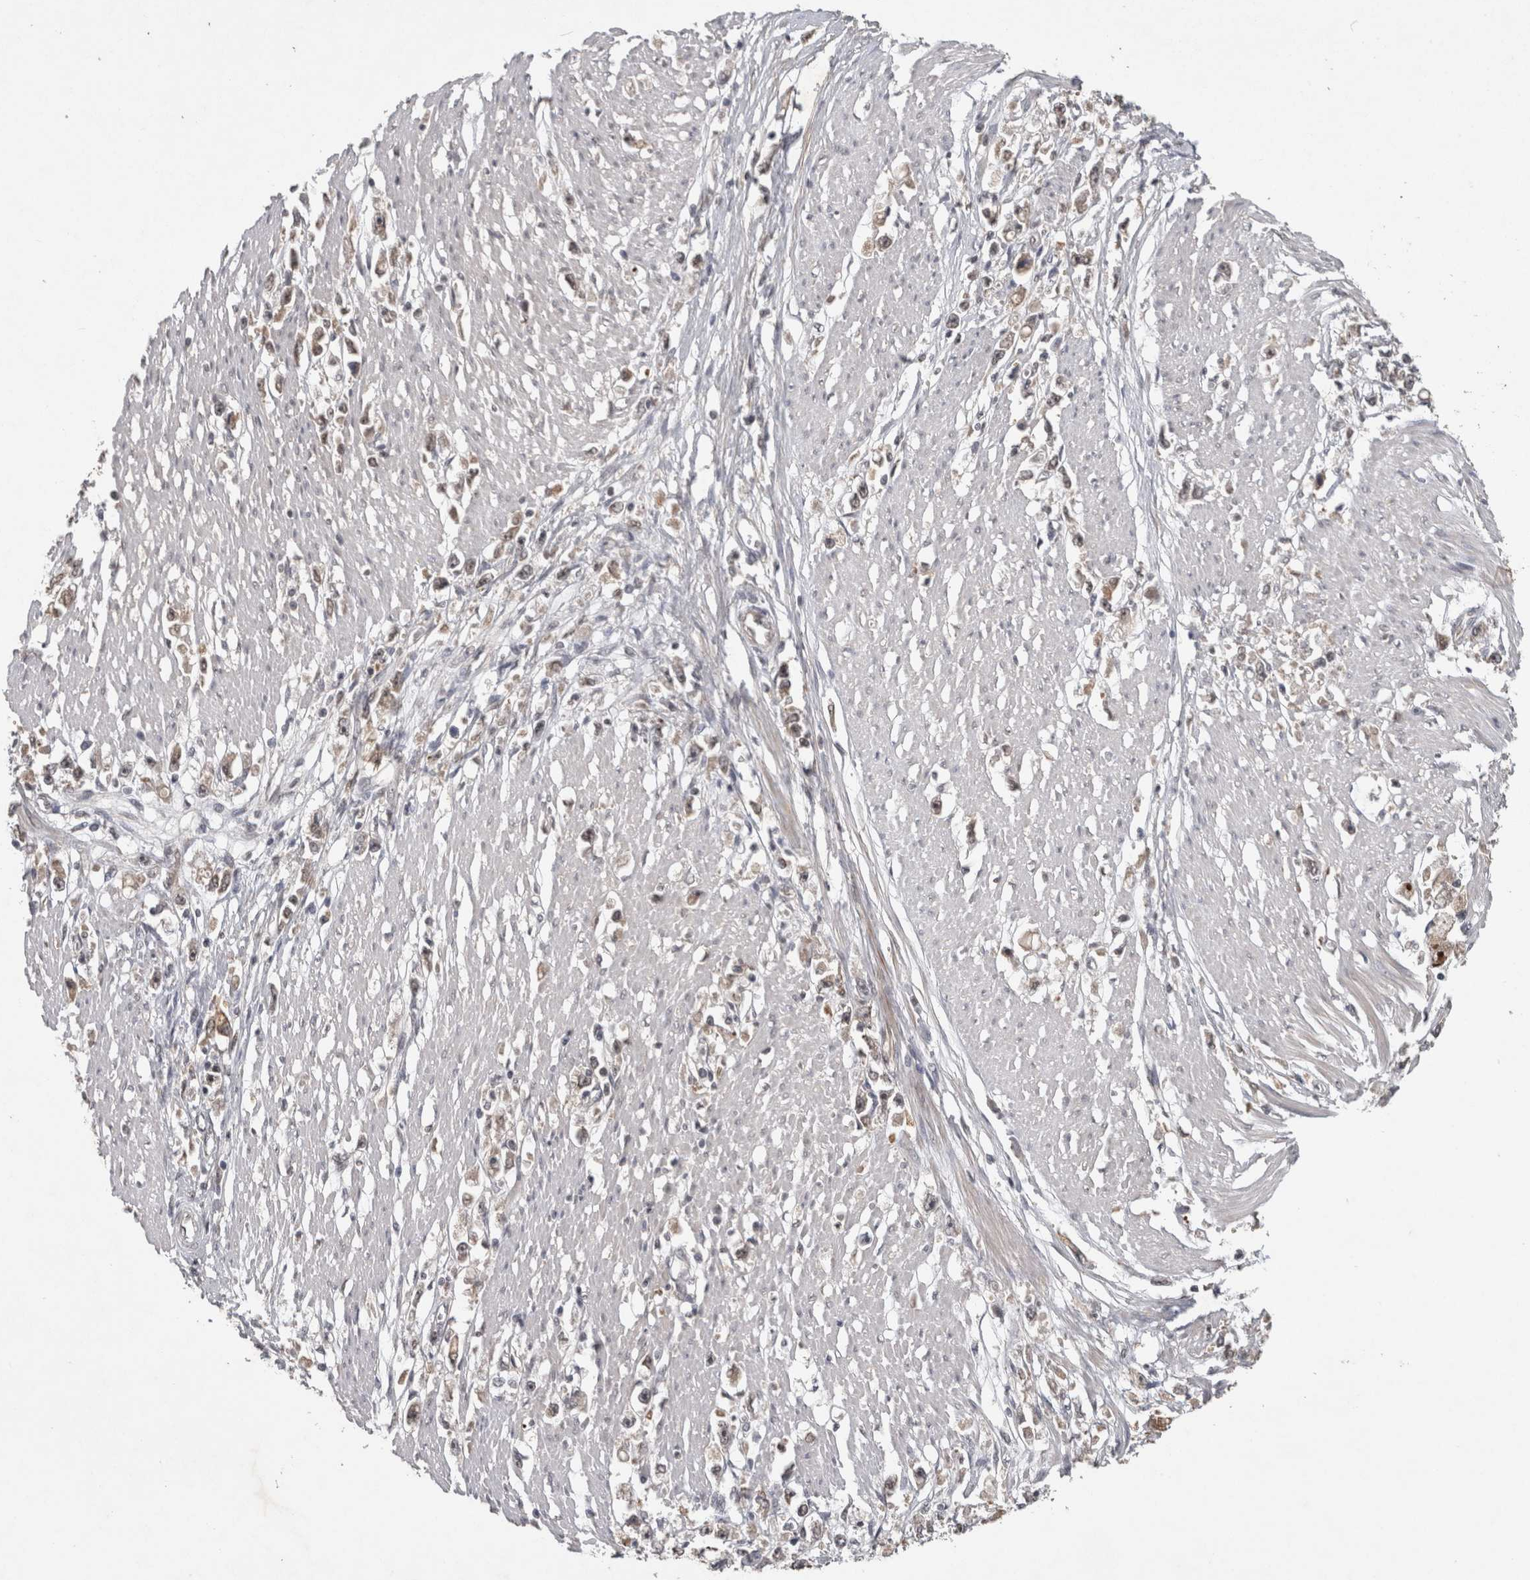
{"staining": {"intensity": "weak", "quantity": "25%-75%", "location": "cytoplasmic/membranous"}, "tissue": "stomach cancer", "cell_type": "Tumor cells", "image_type": "cancer", "snomed": [{"axis": "morphology", "description": "Adenocarcinoma, NOS"}, {"axis": "topography", "description": "Stomach"}], "caption": "IHC image of human stomach adenocarcinoma stained for a protein (brown), which demonstrates low levels of weak cytoplasmic/membranous expression in about 25%-75% of tumor cells.", "gene": "RHPN1", "patient": {"sex": "female", "age": 59}}